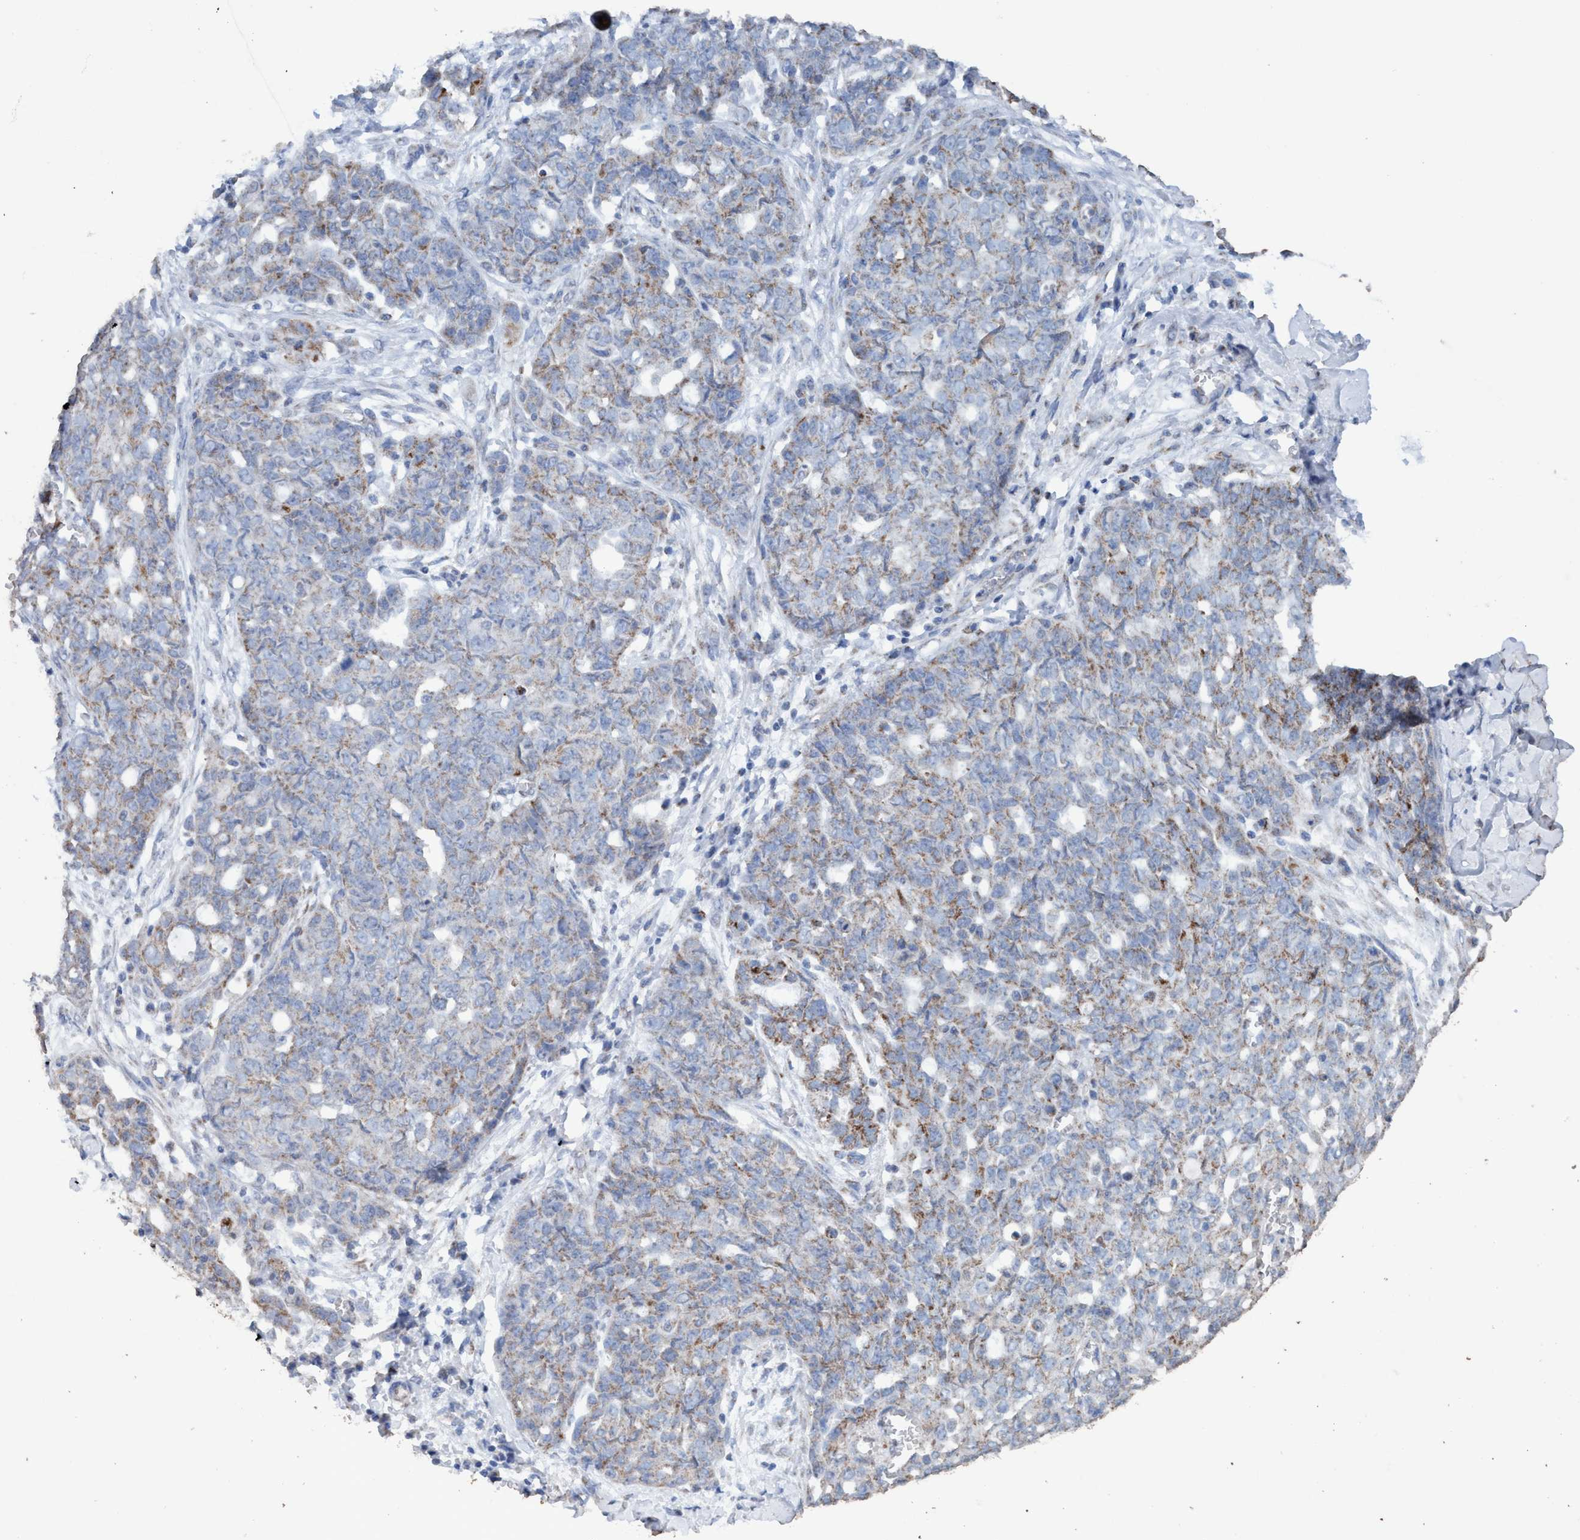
{"staining": {"intensity": "weak", "quantity": "25%-75%", "location": "cytoplasmic/membranous"}, "tissue": "ovarian cancer", "cell_type": "Tumor cells", "image_type": "cancer", "snomed": [{"axis": "morphology", "description": "Cystadenocarcinoma, serous, NOS"}, {"axis": "topography", "description": "Soft tissue"}, {"axis": "topography", "description": "Ovary"}], "caption": "Immunohistochemistry (IHC) (DAB (3,3'-diaminobenzidine)) staining of serous cystadenocarcinoma (ovarian) demonstrates weak cytoplasmic/membranous protein expression in approximately 25%-75% of tumor cells.", "gene": "RSAD1", "patient": {"sex": "female", "age": 57}}